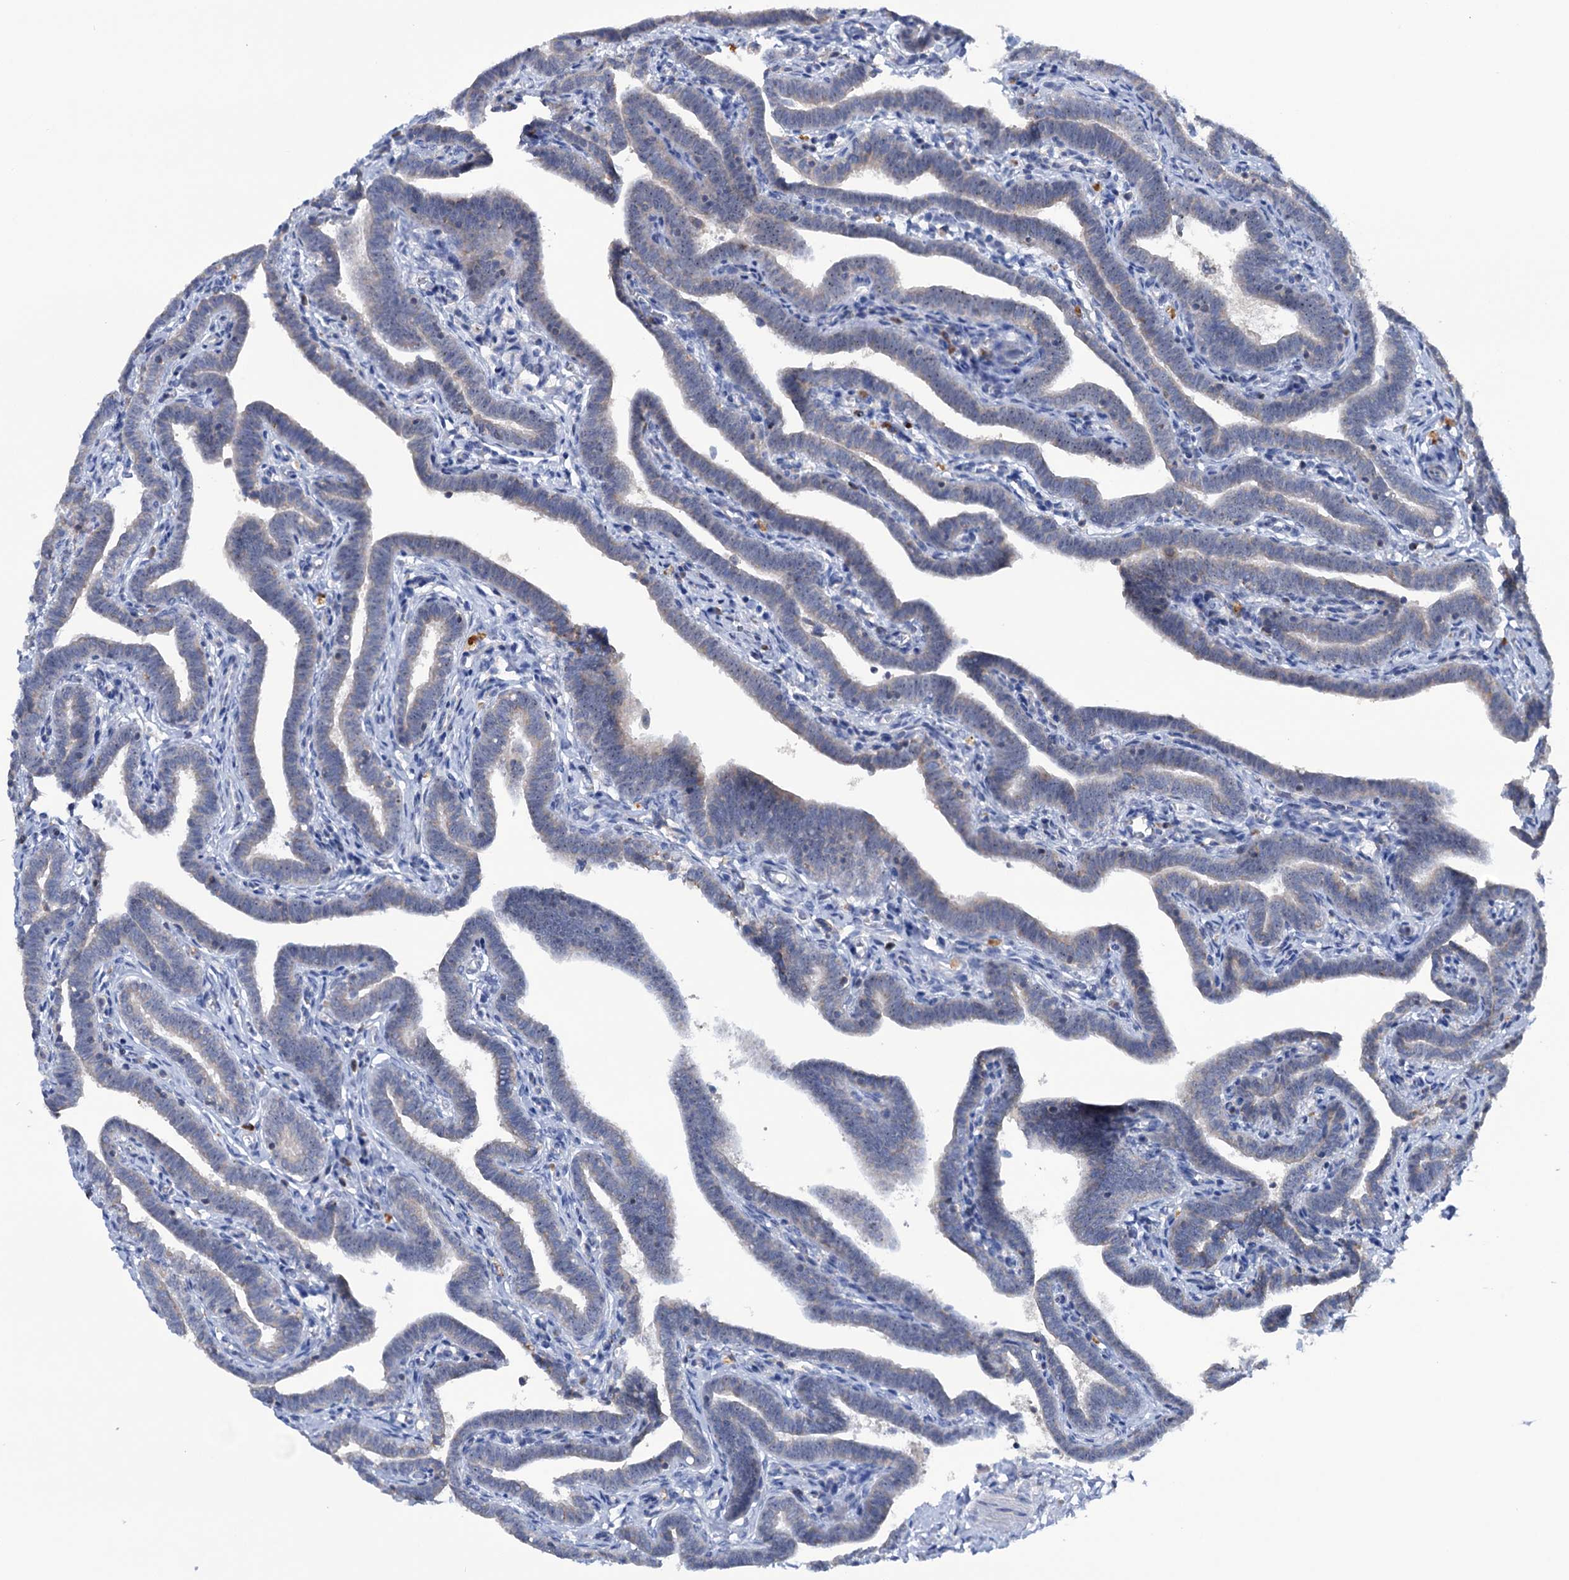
{"staining": {"intensity": "weak", "quantity": "<25%", "location": "cytoplasmic/membranous"}, "tissue": "fallopian tube", "cell_type": "Glandular cells", "image_type": "normal", "snomed": [{"axis": "morphology", "description": "Normal tissue, NOS"}, {"axis": "topography", "description": "Fallopian tube"}], "caption": "IHC micrograph of unremarkable fallopian tube stained for a protein (brown), which demonstrates no staining in glandular cells.", "gene": "HTR3B", "patient": {"sex": "female", "age": 36}}